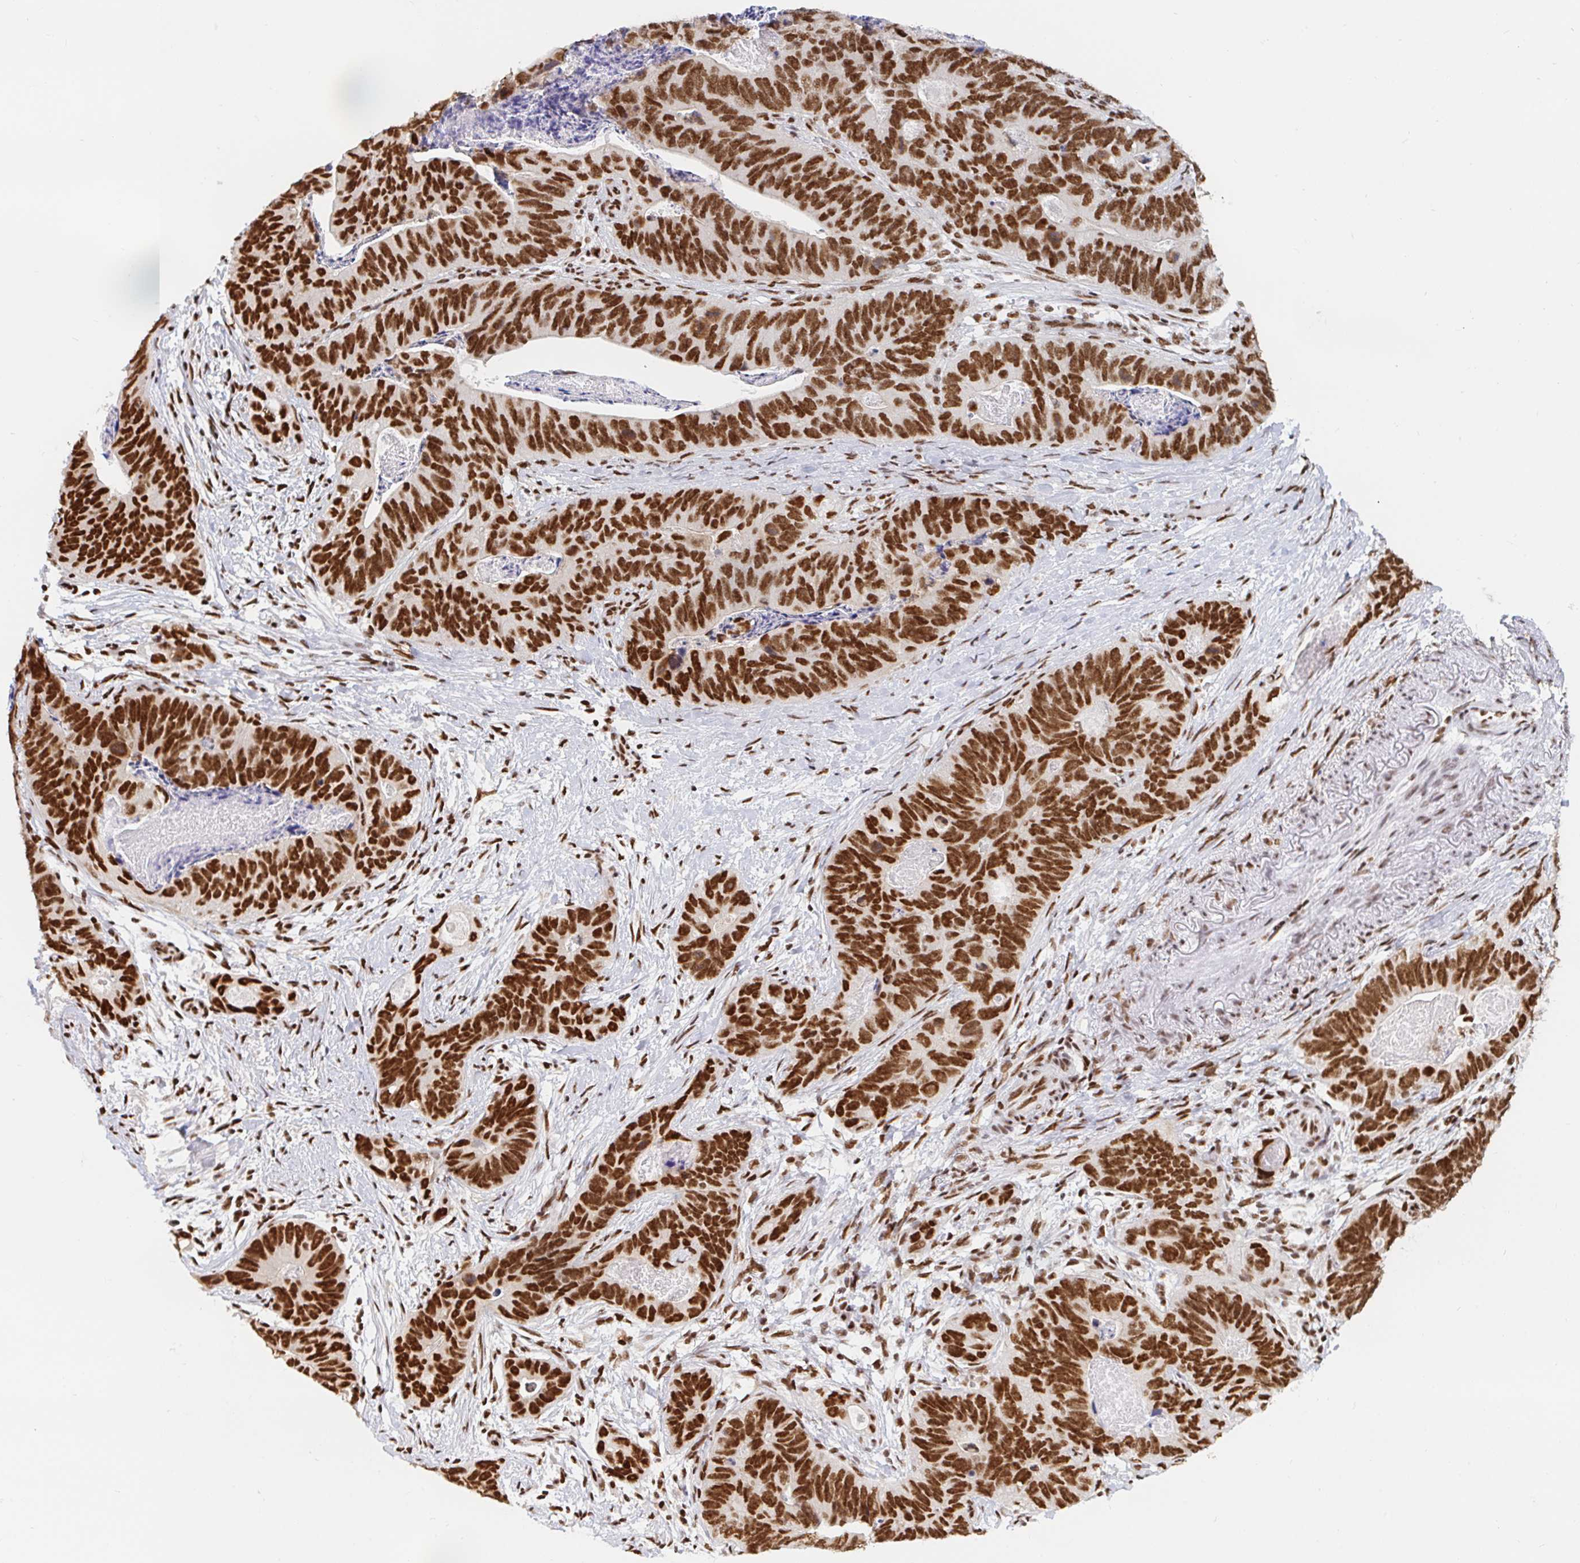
{"staining": {"intensity": "strong", "quantity": ">75%", "location": "nuclear"}, "tissue": "stomach cancer", "cell_type": "Tumor cells", "image_type": "cancer", "snomed": [{"axis": "morphology", "description": "Normal tissue, NOS"}, {"axis": "morphology", "description": "Adenocarcinoma, NOS"}, {"axis": "topography", "description": "Stomach"}], "caption": "A micrograph showing strong nuclear positivity in approximately >75% of tumor cells in stomach cancer (adenocarcinoma), as visualized by brown immunohistochemical staining.", "gene": "RBMX", "patient": {"sex": "female", "age": 89}}